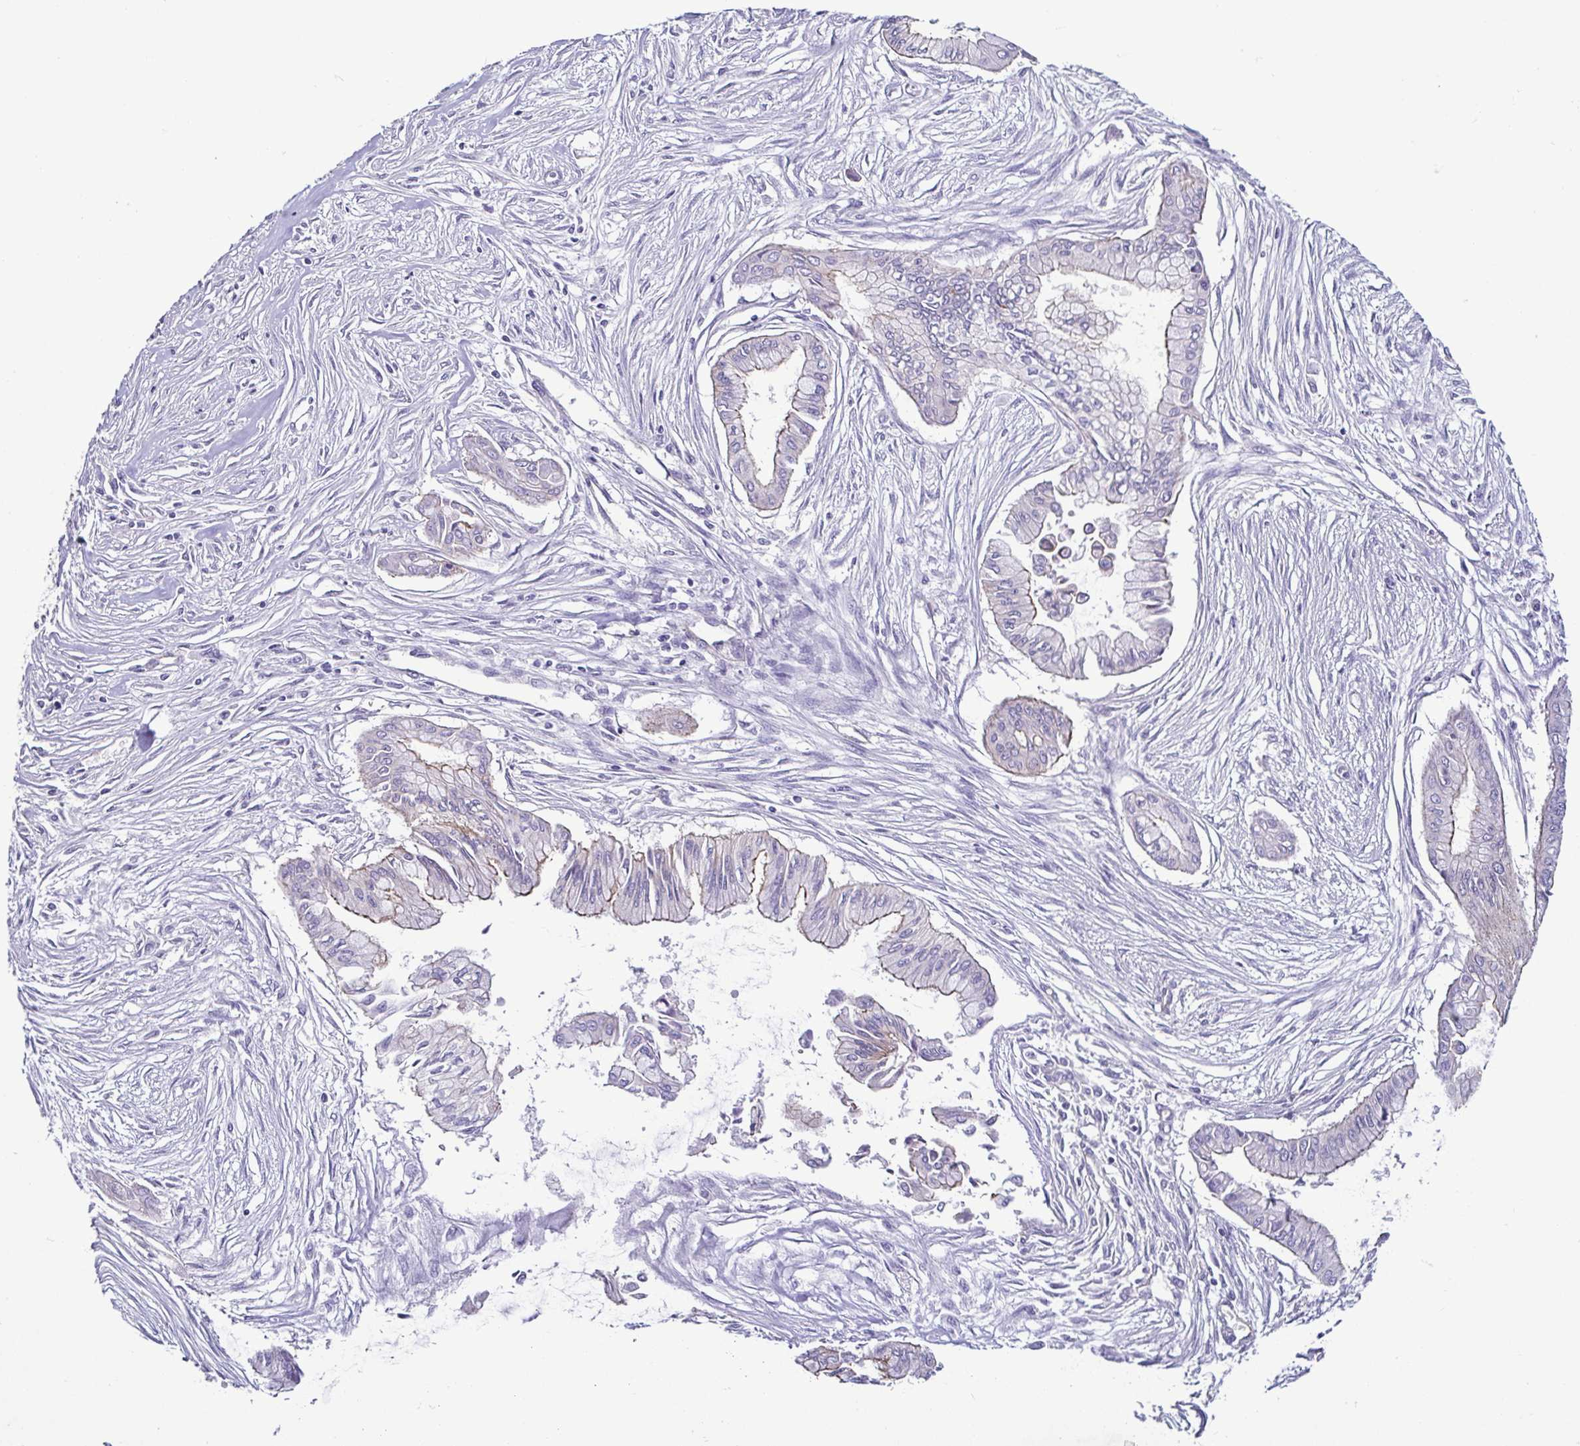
{"staining": {"intensity": "weak", "quantity": "<25%", "location": "cytoplasmic/membranous"}, "tissue": "pancreatic cancer", "cell_type": "Tumor cells", "image_type": "cancer", "snomed": [{"axis": "morphology", "description": "Adenocarcinoma, NOS"}, {"axis": "topography", "description": "Pancreas"}], "caption": "High power microscopy photomicrograph of an IHC image of adenocarcinoma (pancreatic), revealing no significant expression in tumor cells.", "gene": "CASP14", "patient": {"sex": "female", "age": 68}}